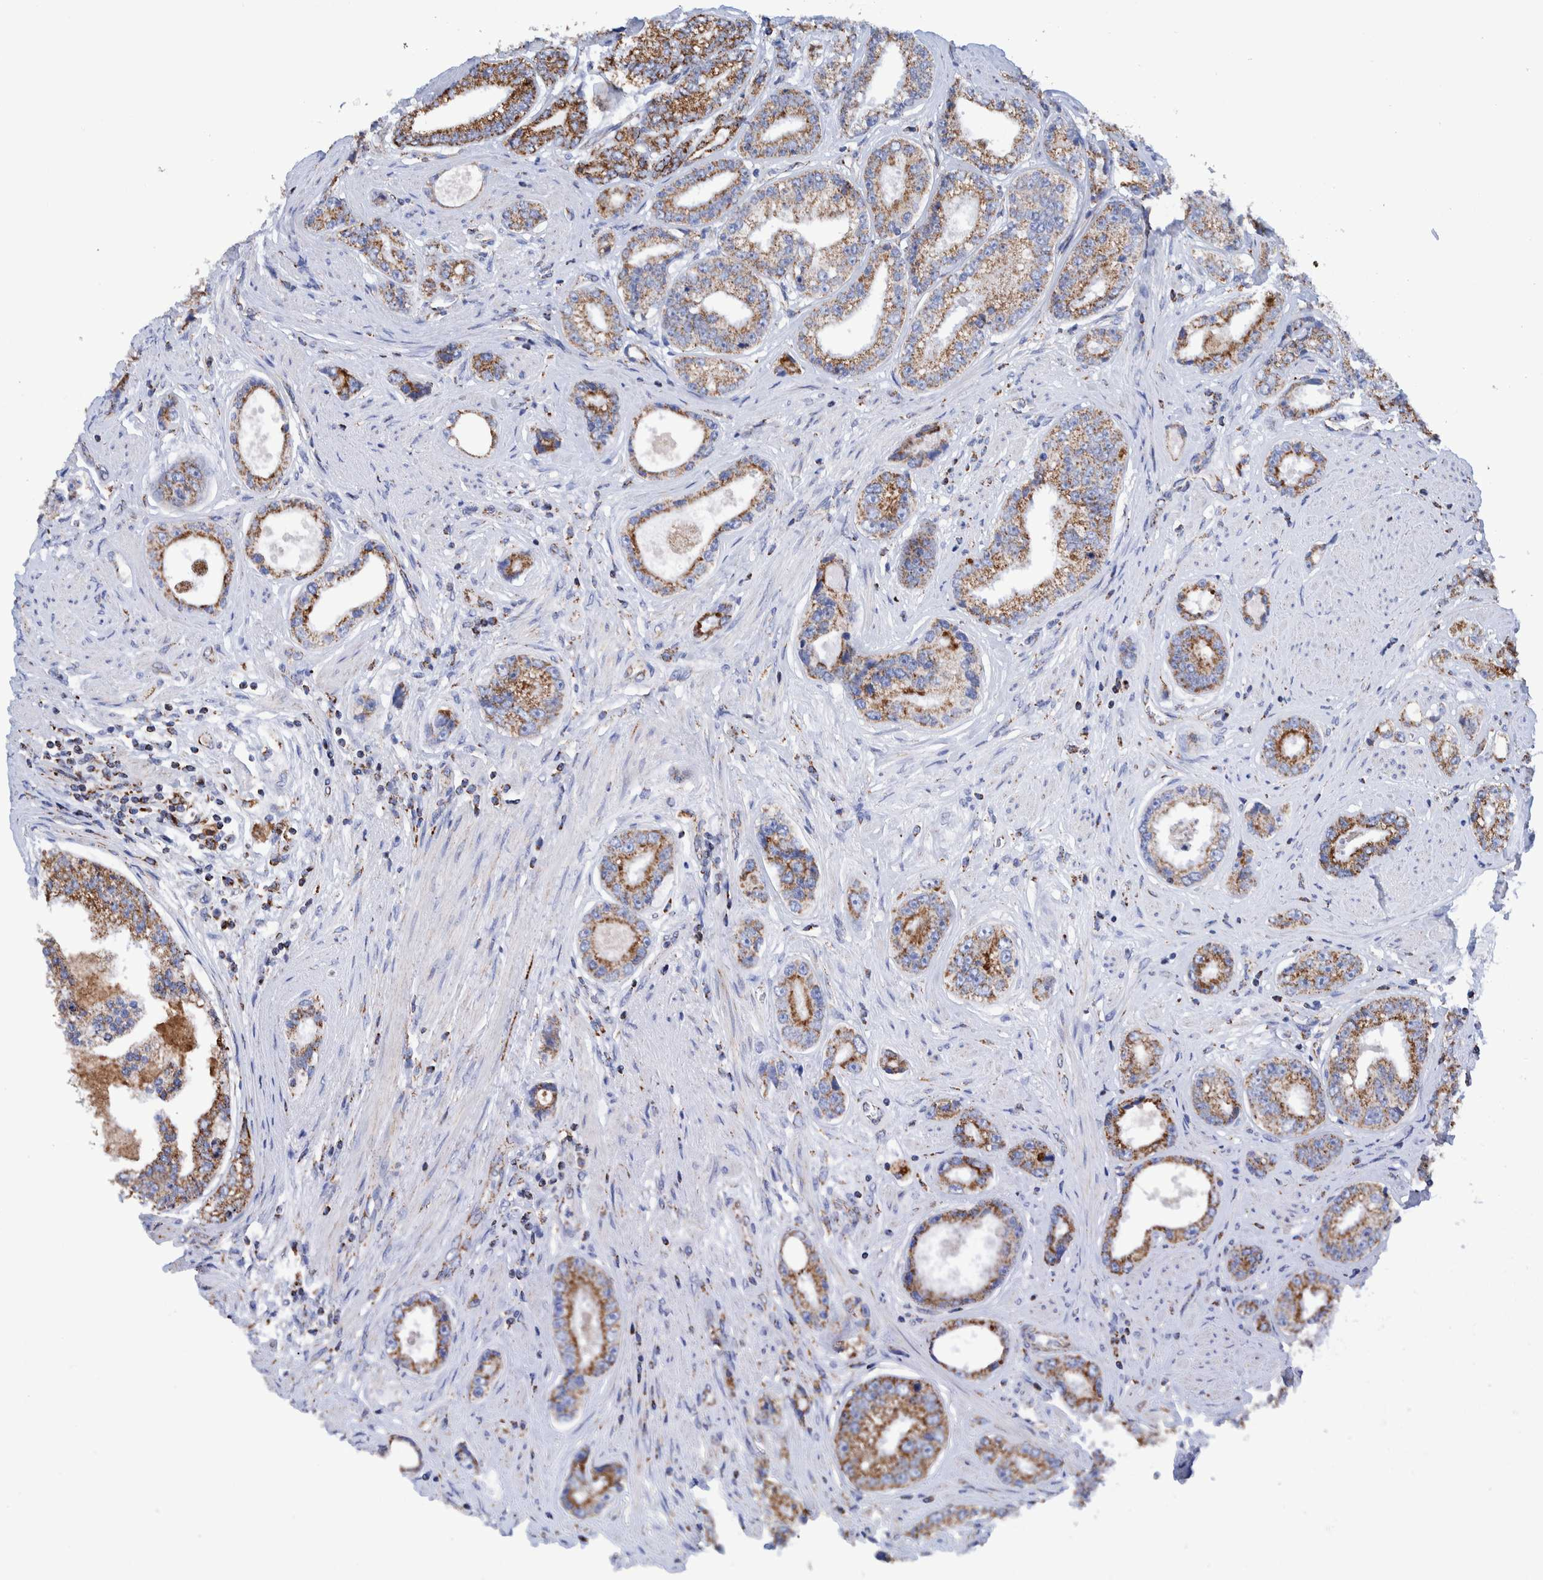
{"staining": {"intensity": "moderate", "quantity": ">75%", "location": "cytoplasmic/membranous"}, "tissue": "prostate cancer", "cell_type": "Tumor cells", "image_type": "cancer", "snomed": [{"axis": "morphology", "description": "Adenocarcinoma, High grade"}, {"axis": "topography", "description": "Prostate"}], "caption": "Protein staining shows moderate cytoplasmic/membranous positivity in about >75% of tumor cells in prostate cancer (high-grade adenocarcinoma).", "gene": "DECR1", "patient": {"sex": "male", "age": 61}}